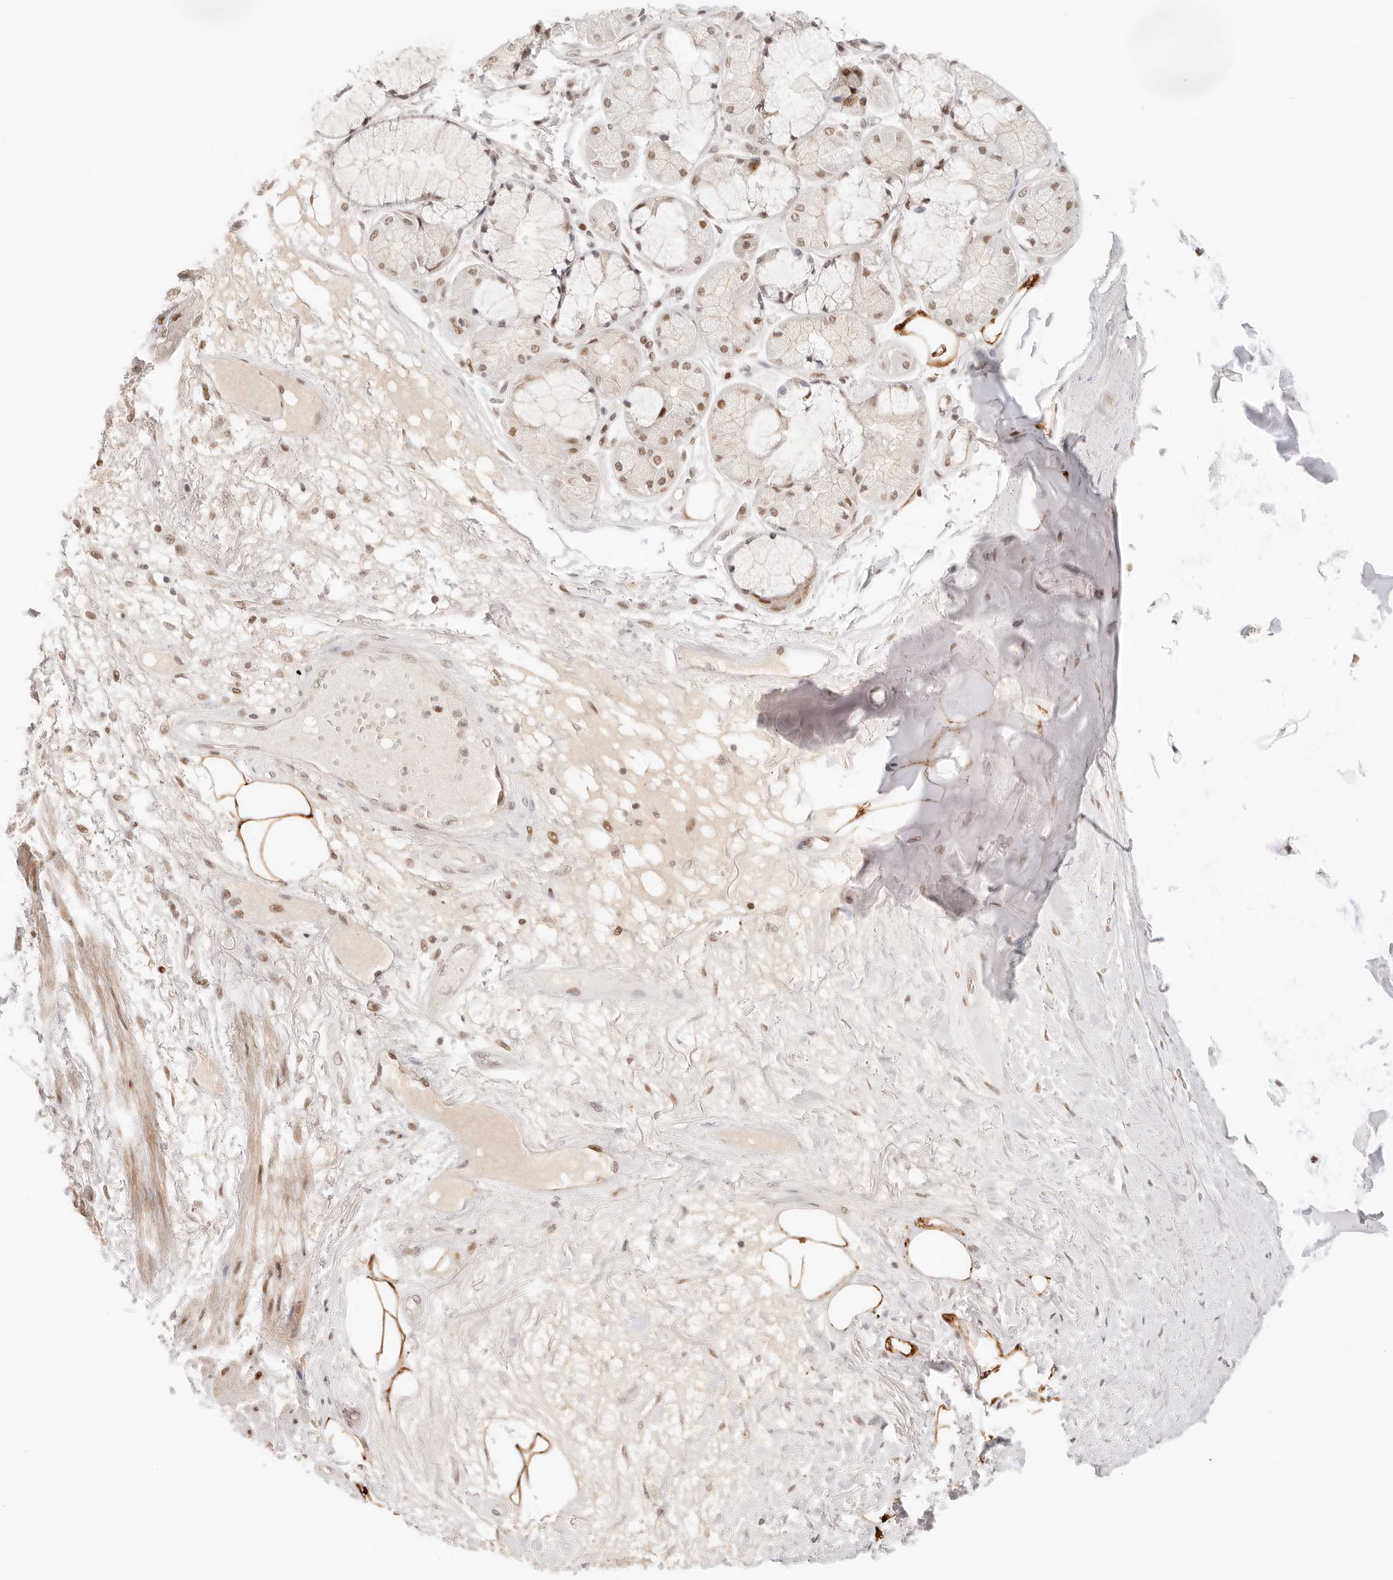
{"staining": {"intensity": "moderate", "quantity": ">75%", "location": "cytoplasmic/membranous"}, "tissue": "adipose tissue", "cell_type": "Adipocytes", "image_type": "normal", "snomed": [{"axis": "morphology", "description": "Normal tissue, NOS"}, {"axis": "topography", "description": "Bronchus"}], "caption": "Immunohistochemistry (IHC) (DAB (3,3'-diaminobenzidine)) staining of normal adipose tissue reveals moderate cytoplasmic/membranous protein positivity in about >75% of adipocytes.", "gene": "HOXC5", "patient": {"sex": "male", "age": 66}}